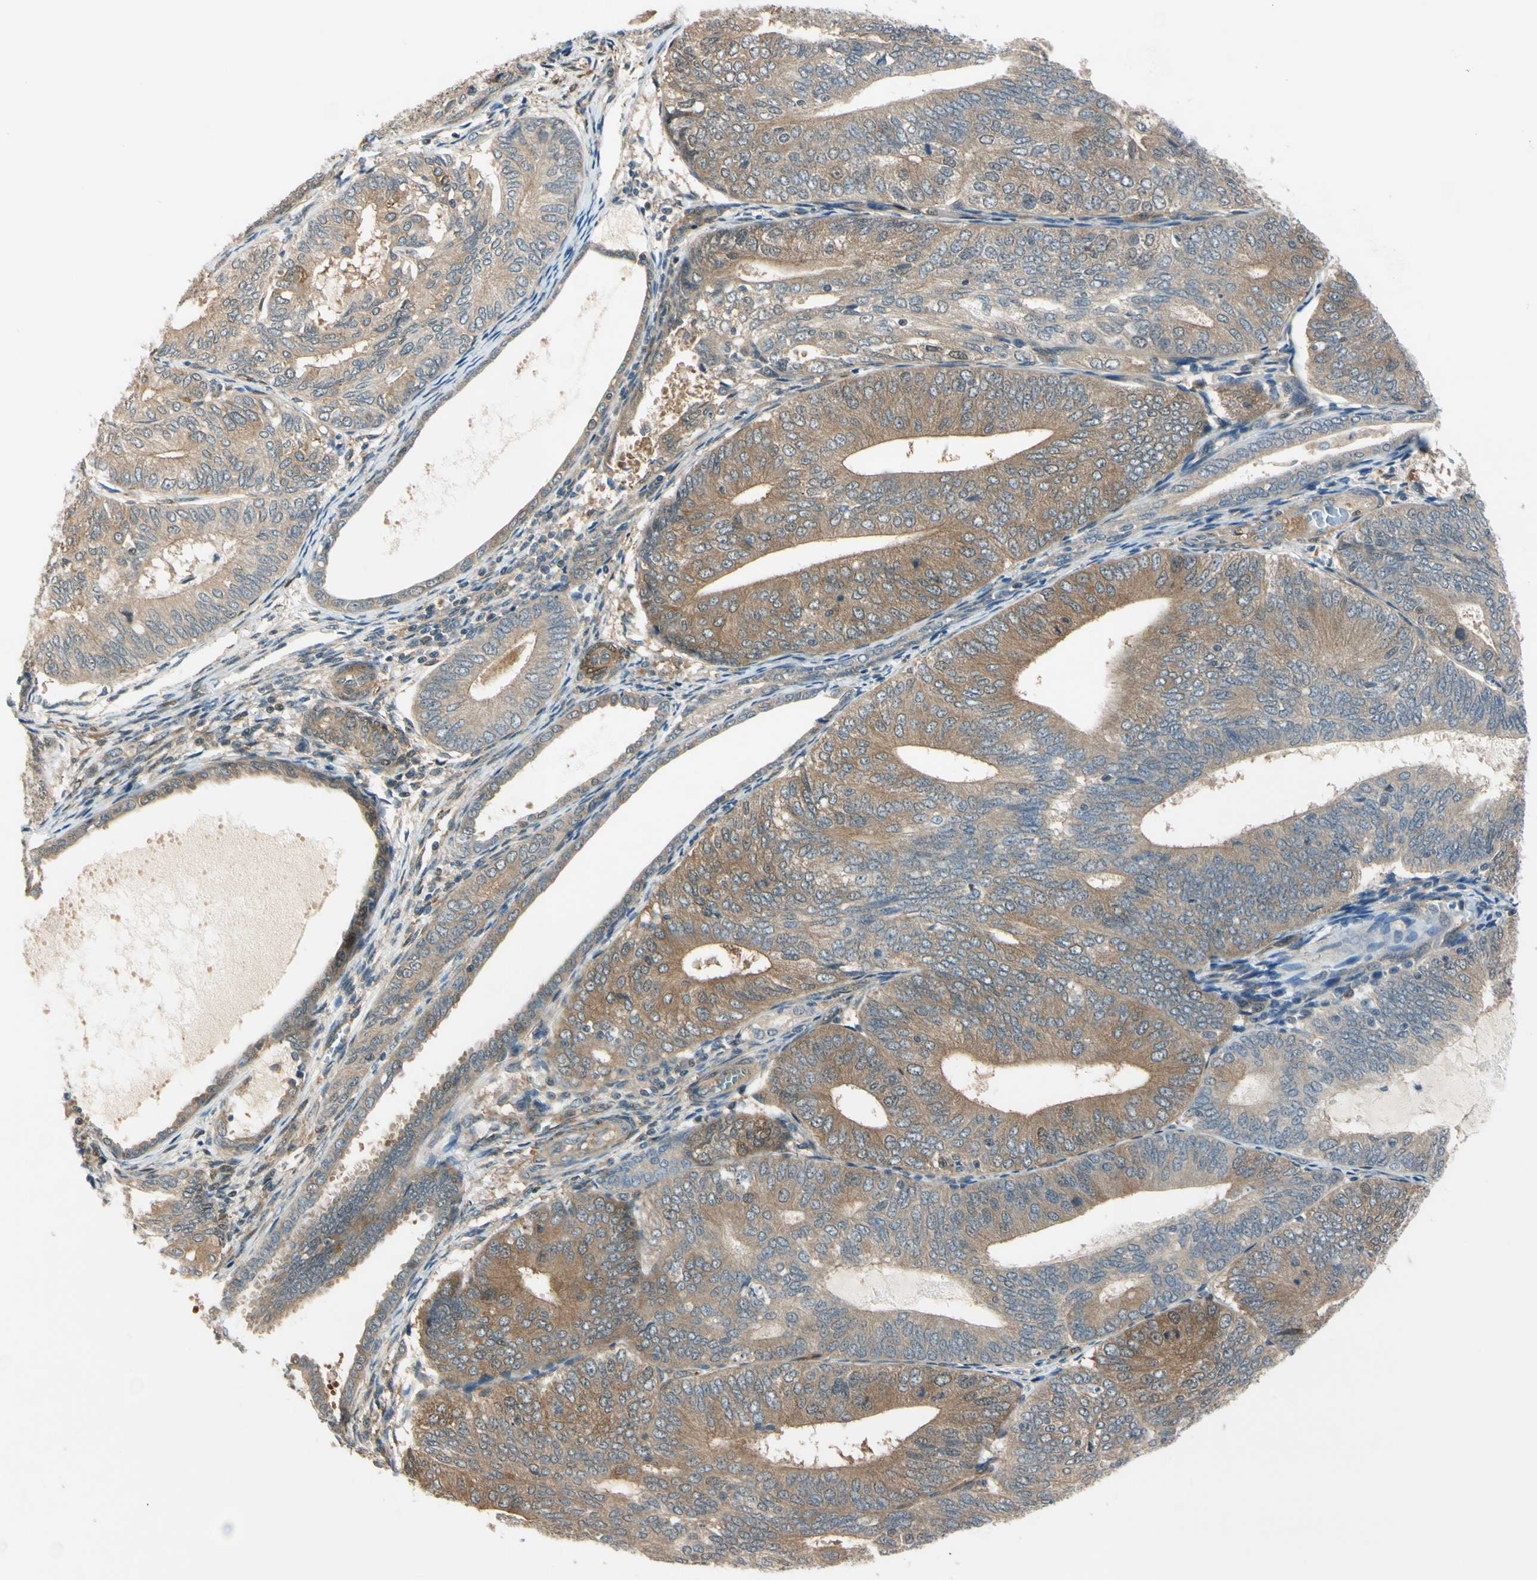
{"staining": {"intensity": "moderate", "quantity": ">75%", "location": "cytoplasmic/membranous,nuclear"}, "tissue": "endometrial cancer", "cell_type": "Tumor cells", "image_type": "cancer", "snomed": [{"axis": "morphology", "description": "Adenocarcinoma, NOS"}, {"axis": "topography", "description": "Endometrium"}], "caption": "A brown stain shows moderate cytoplasmic/membranous and nuclear staining of a protein in endometrial cancer tumor cells. The protein is stained brown, and the nuclei are stained in blue (DAB (3,3'-diaminobenzidine) IHC with brightfield microscopy, high magnification).", "gene": "RASGRF1", "patient": {"sex": "female", "age": 81}}